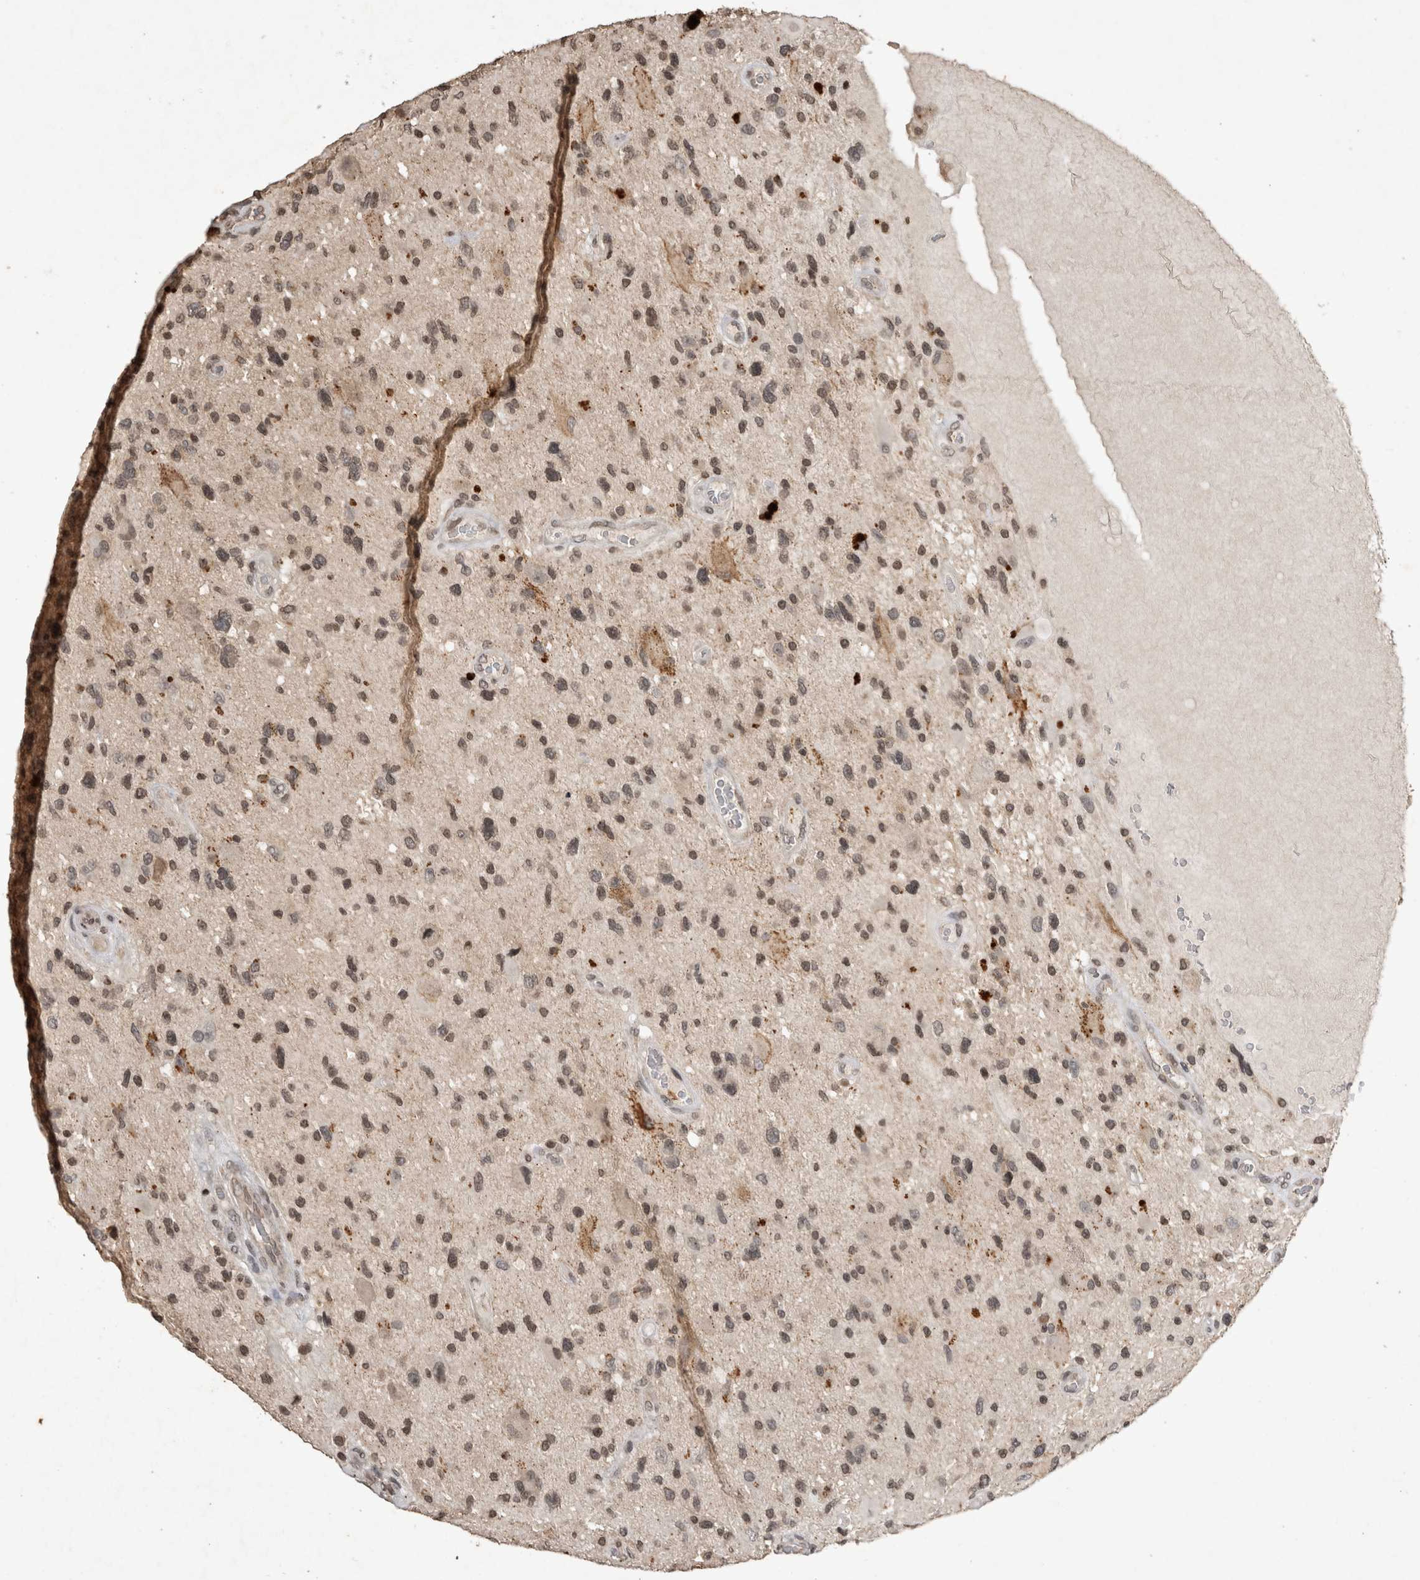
{"staining": {"intensity": "weak", "quantity": ">75%", "location": "nuclear"}, "tissue": "glioma", "cell_type": "Tumor cells", "image_type": "cancer", "snomed": [{"axis": "morphology", "description": "Glioma, malignant, High grade"}, {"axis": "topography", "description": "Brain"}], "caption": "Protein expression analysis of glioma reveals weak nuclear positivity in approximately >75% of tumor cells. The staining is performed using DAB (3,3'-diaminobenzidine) brown chromogen to label protein expression. The nuclei are counter-stained blue using hematoxylin.", "gene": "HRK", "patient": {"sex": "male", "age": 33}}